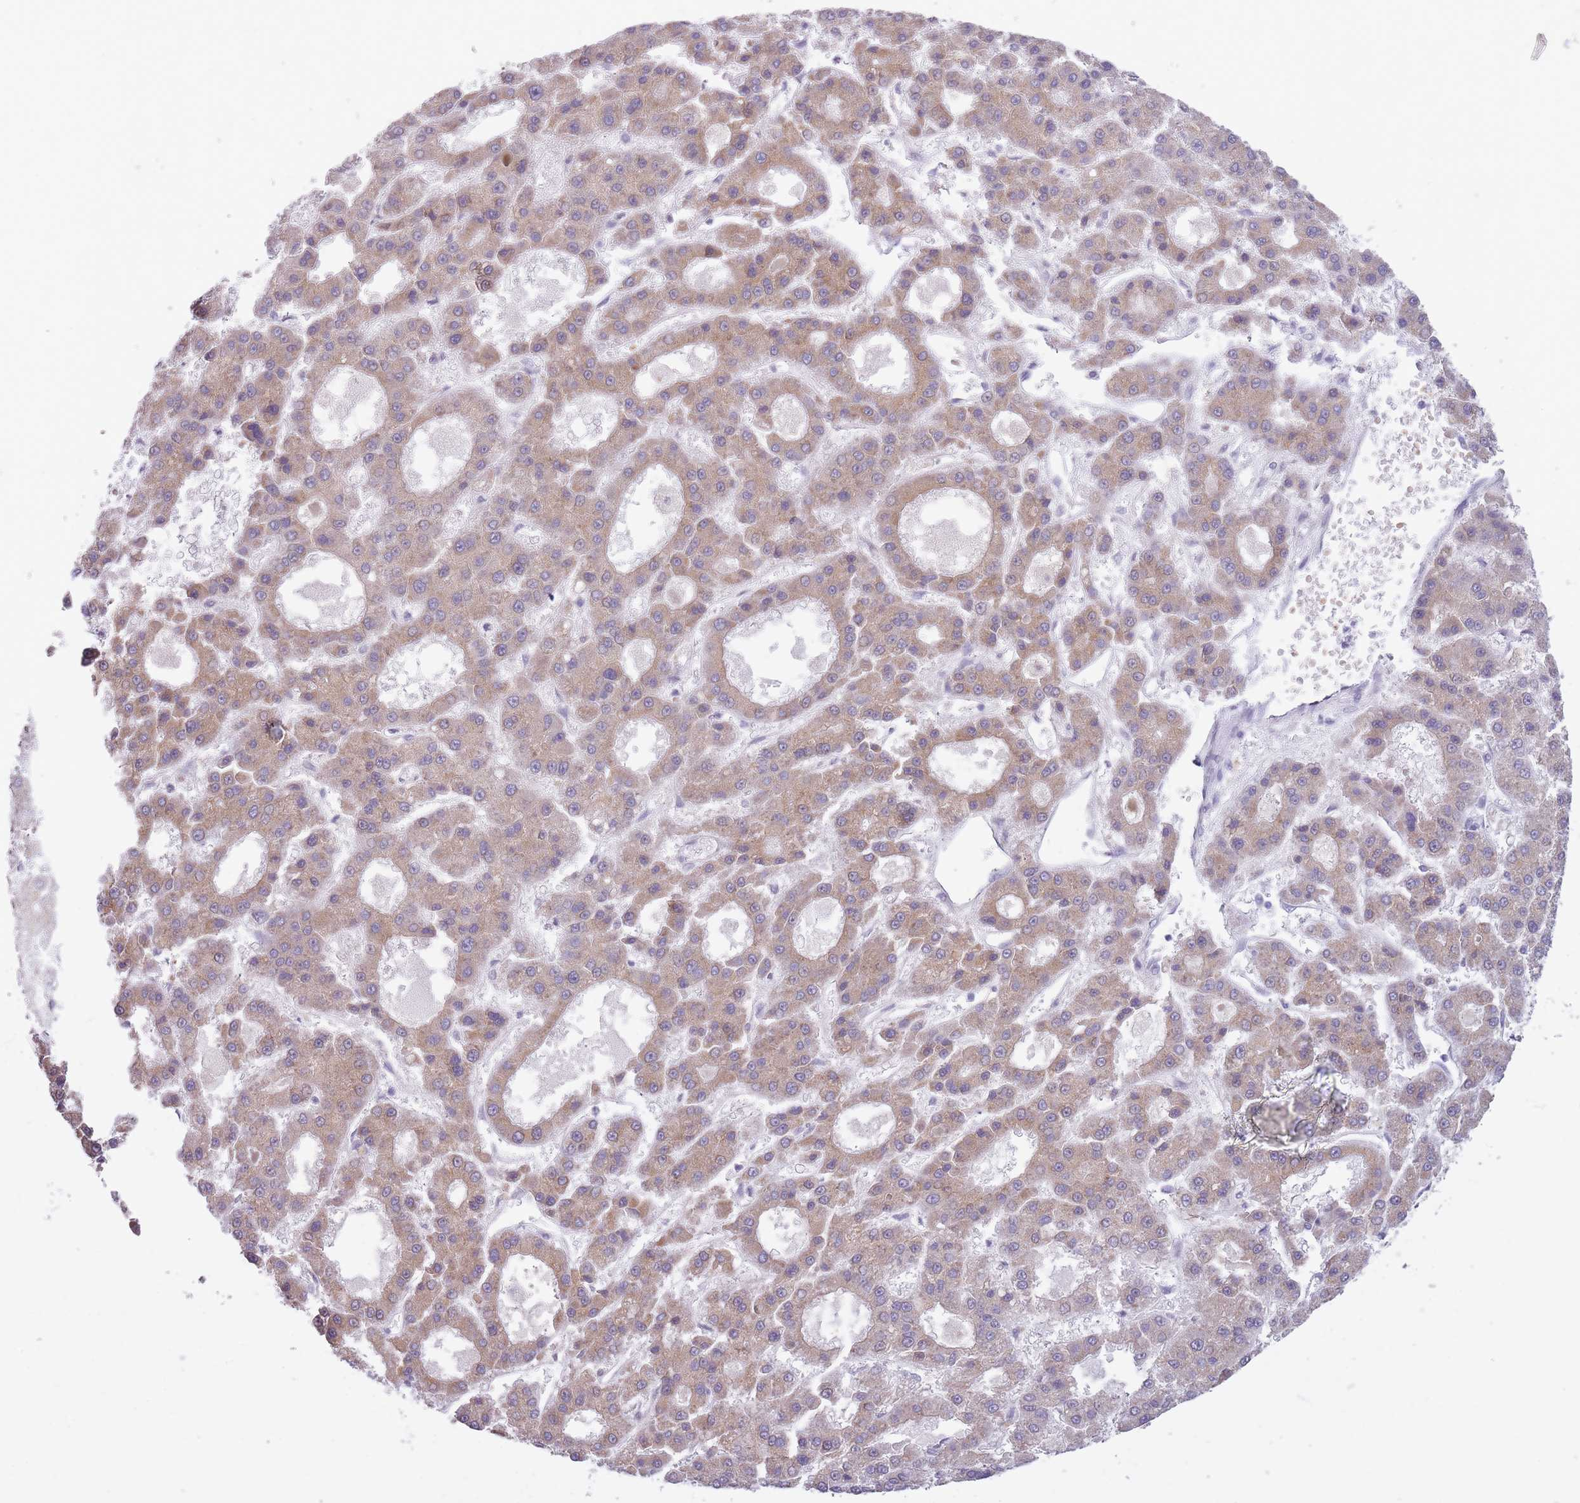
{"staining": {"intensity": "moderate", "quantity": ">75%", "location": "cytoplasmic/membranous"}, "tissue": "liver cancer", "cell_type": "Tumor cells", "image_type": "cancer", "snomed": [{"axis": "morphology", "description": "Carcinoma, Hepatocellular, NOS"}, {"axis": "topography", "description": "Liver"}], "caption": "Human hepatocellular carcinoma (liver) stained with a brown dye shows moderate cytoplasmic/membranous positive positivity in about >75% of tumor cells.", "gene": "ARPIN", "patient": {"sex": "male", "age": 70}}